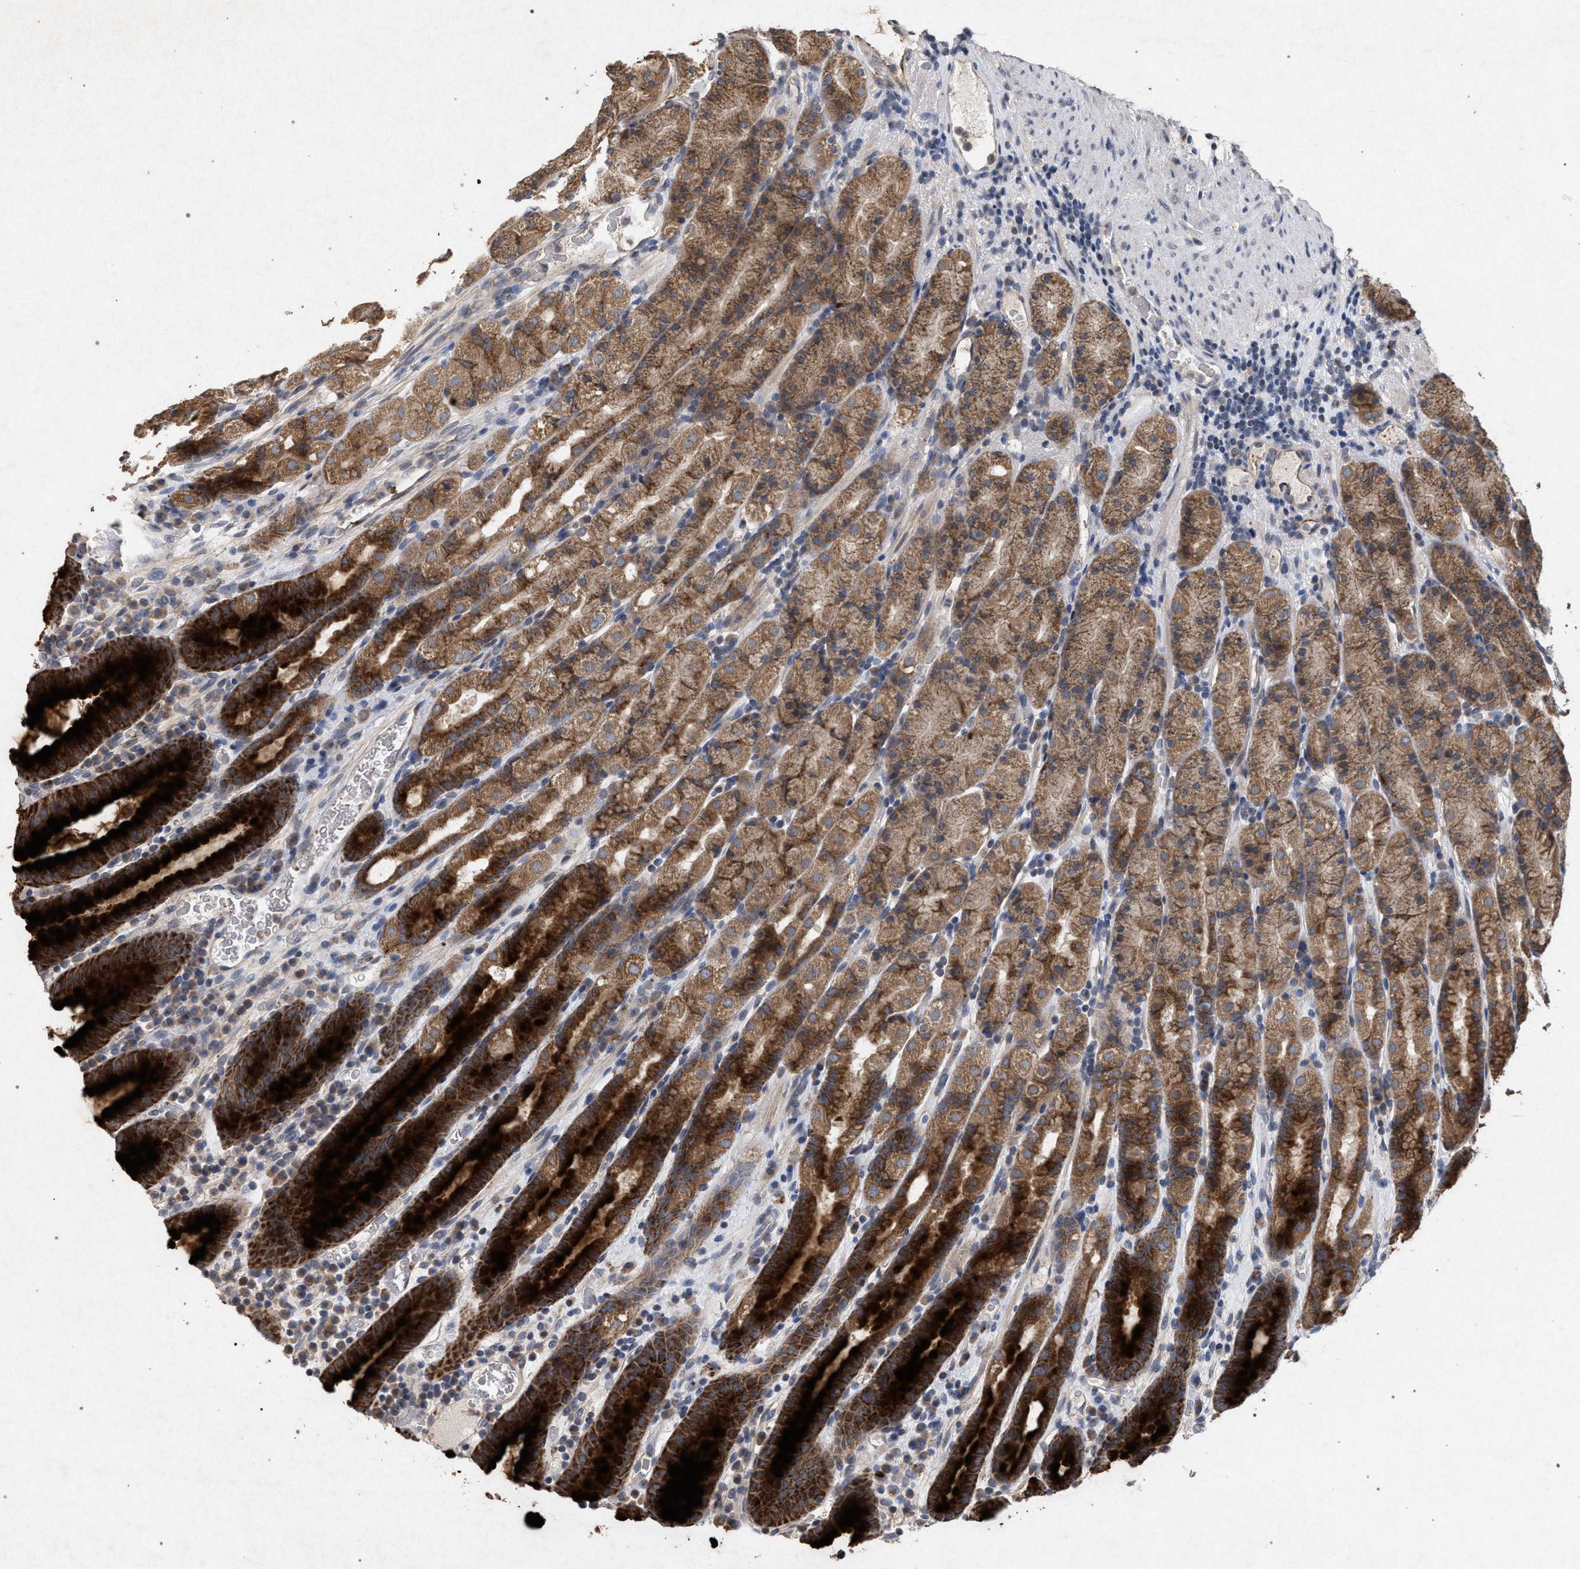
{"staining": {"intensity": "strong", "quantity": ">75%", "location": "cytoplasmic/membranous"}, "tissue": "stomach", "cell_type": "Glandular cells", "image_type": "normal", "snomed": [{"axis": "morphology", "description": "Normal tissue, NOS"}, {"axis": "topography", "description": "Stomach, upper"}], "caption": "Immunohistochemistry (IHC) histopathology image of unremarkable stomach: stomach stained using immunohistochemistry demonstrates high levels of strong protein expression localized specifically in the cytoplasmic/membranous of glandular cells, appearing as a cytoplasmic/membranous brown color.", "gene": "PKD2L1", "patient": {"sex": "male", "age": 68}}